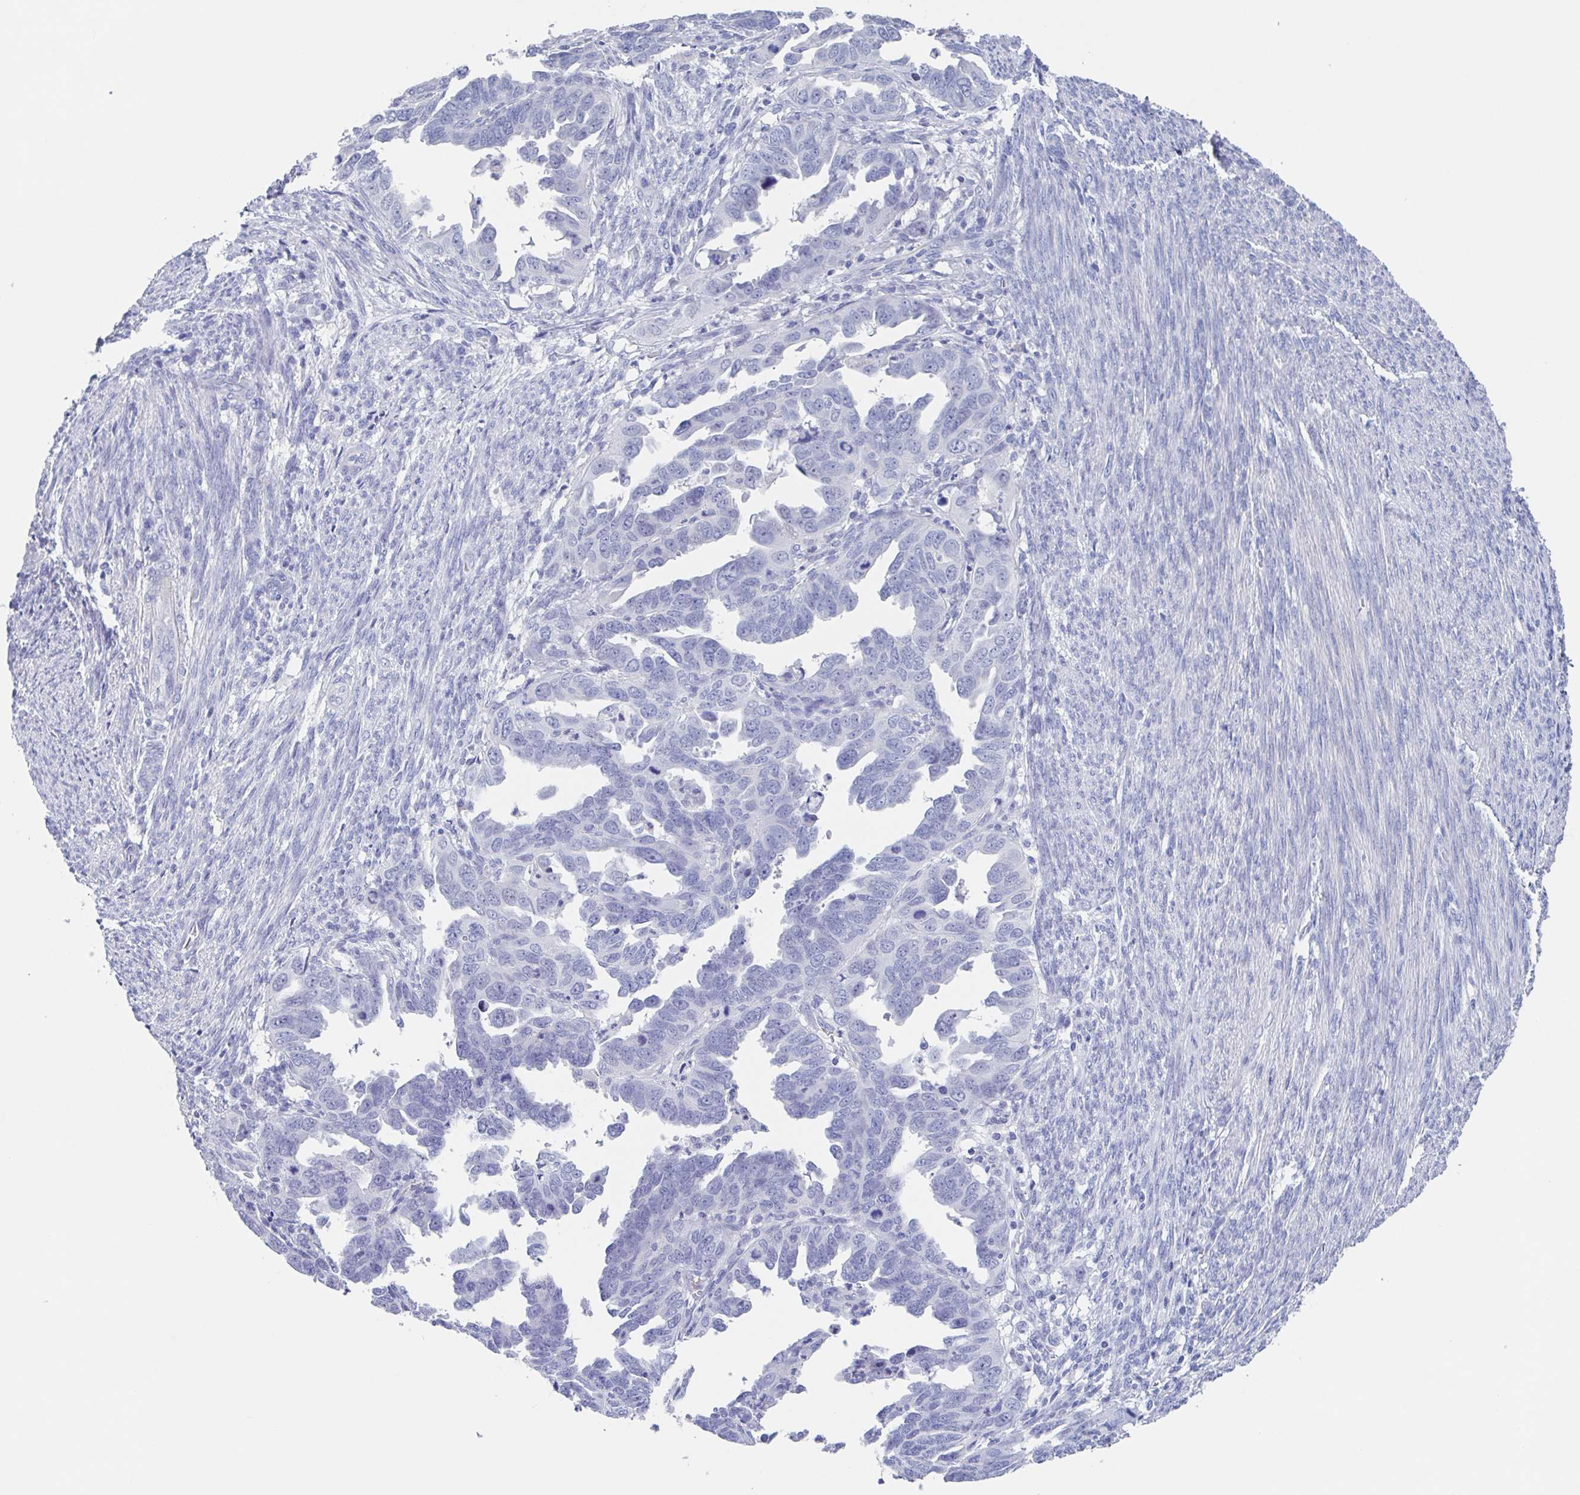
{"staining": {"intensity": "negative", "quantity": "none", "location": "none"}, "tissue": "endometrial cancer", "cell_type": "Tumor cells", "image_type": "cancer", "snomed": [{"axis": "morphology", "description": "Adenocarcinoma, NOS"}, {"axis": "topography", "description": "Endometrium"}], "caption": "This image is of endometrial cancer stained with immunohistochemistry to label a protein in brown with the nuclei are counter-stained blue. There is no positivity in tumor cells. (Stains: DAB immunohistochemistry with hematoxylin counter stain, Microscopy: brightfield microscopy at high magnification).", "gene": "NOXRED1", "patient": {"sex": "female", "age": 65}}